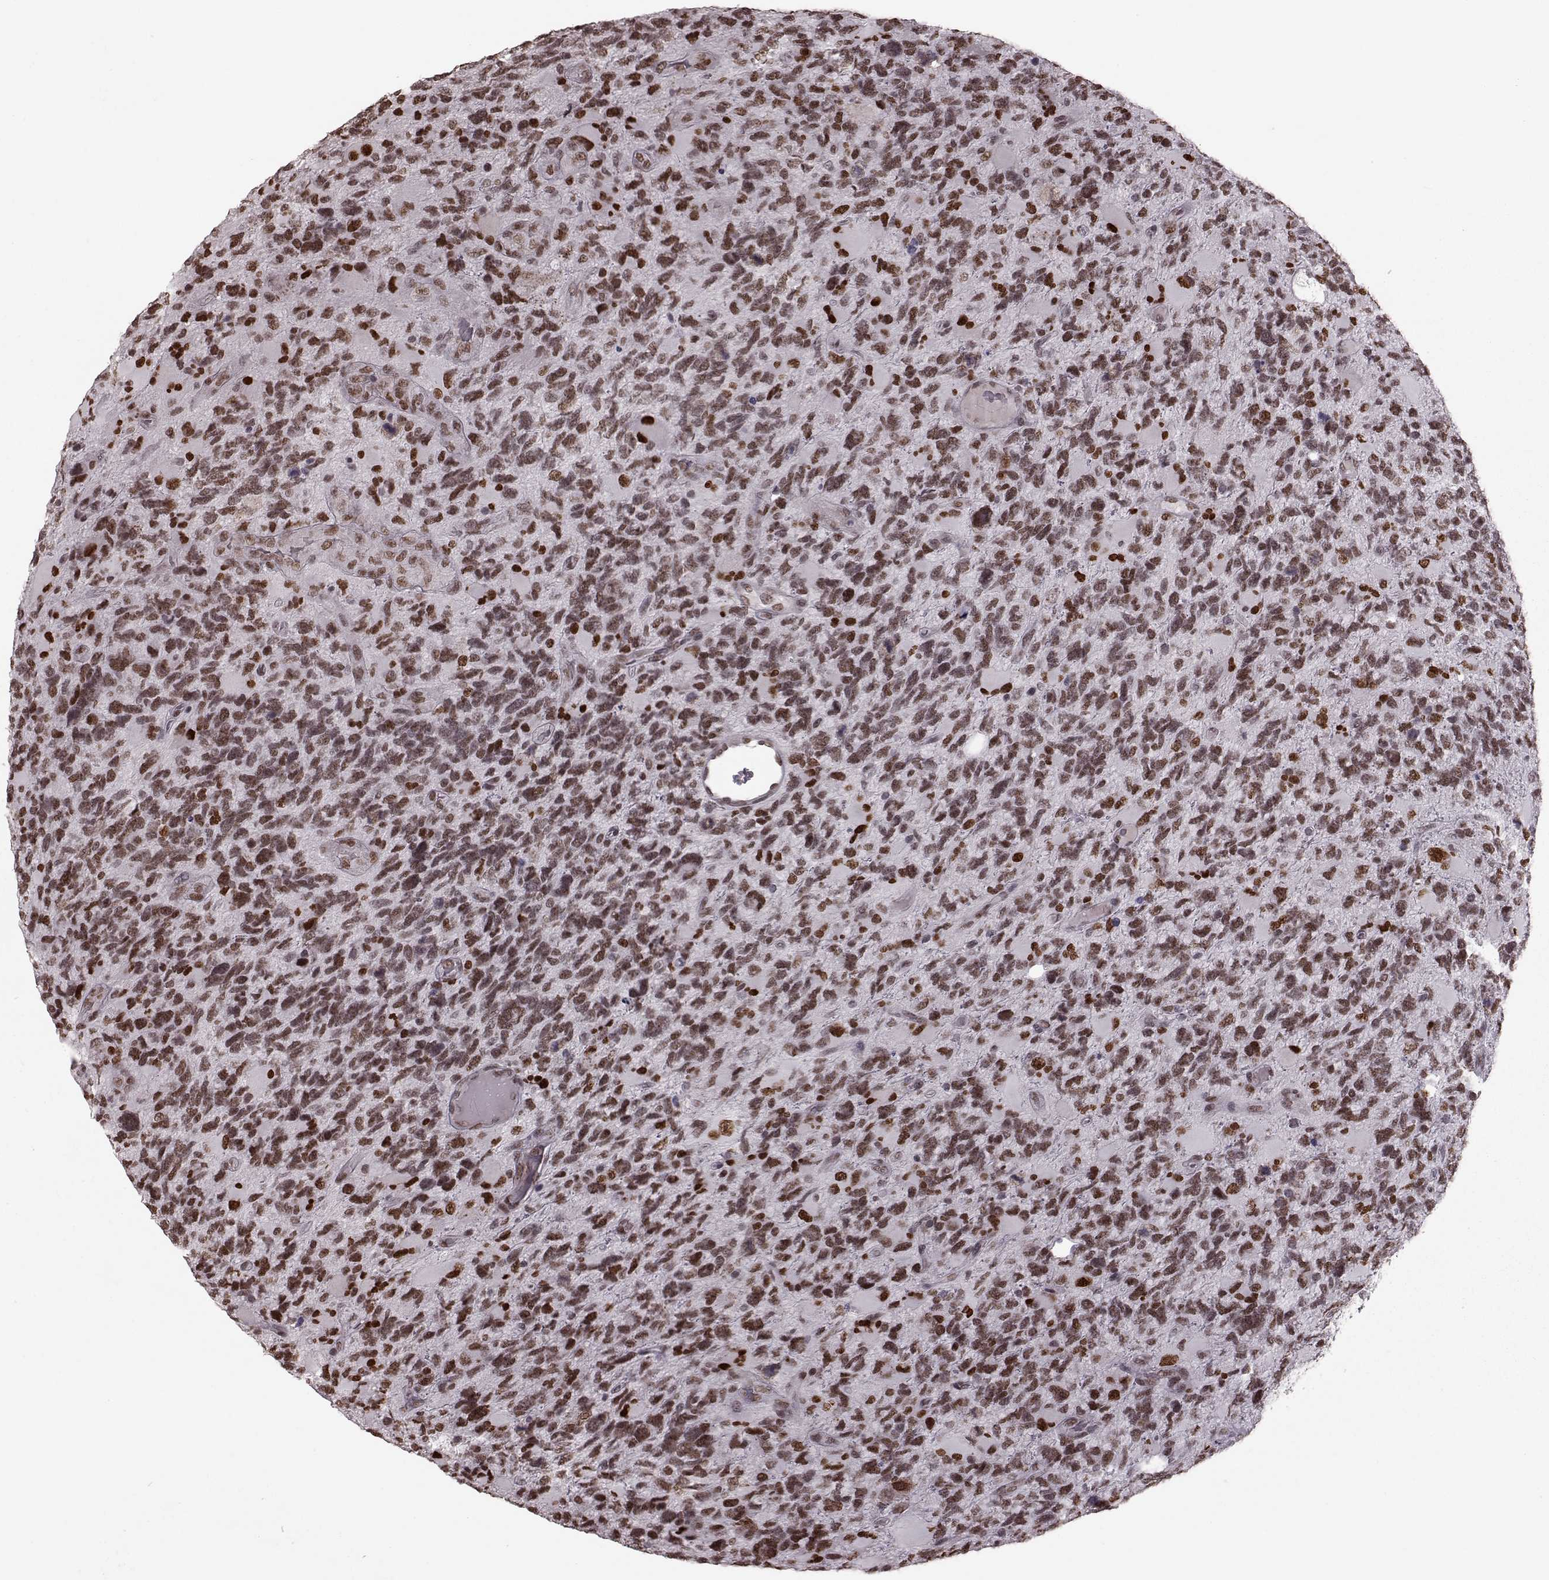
{"staining": {"intensity": "moderate", "quantity": ">75%", "location": "nuclear"}, "tissue": "glioma", "cell_type": "Tumor cells", "image_type": "cancer", "snomed": [{"axis": "morphology", "description": "Glioma, malignant, High grade"}, {"axis": "topography", "description": "Brain"}], "caption": "Immunohistochemical staining of human high-grade glioma (malignant) shows medium levels of moderate nuclear protein positivity in about >75% of tumor cells.", "gene": "NR2C1", "patient": {"sex": "female", "age": 71}}